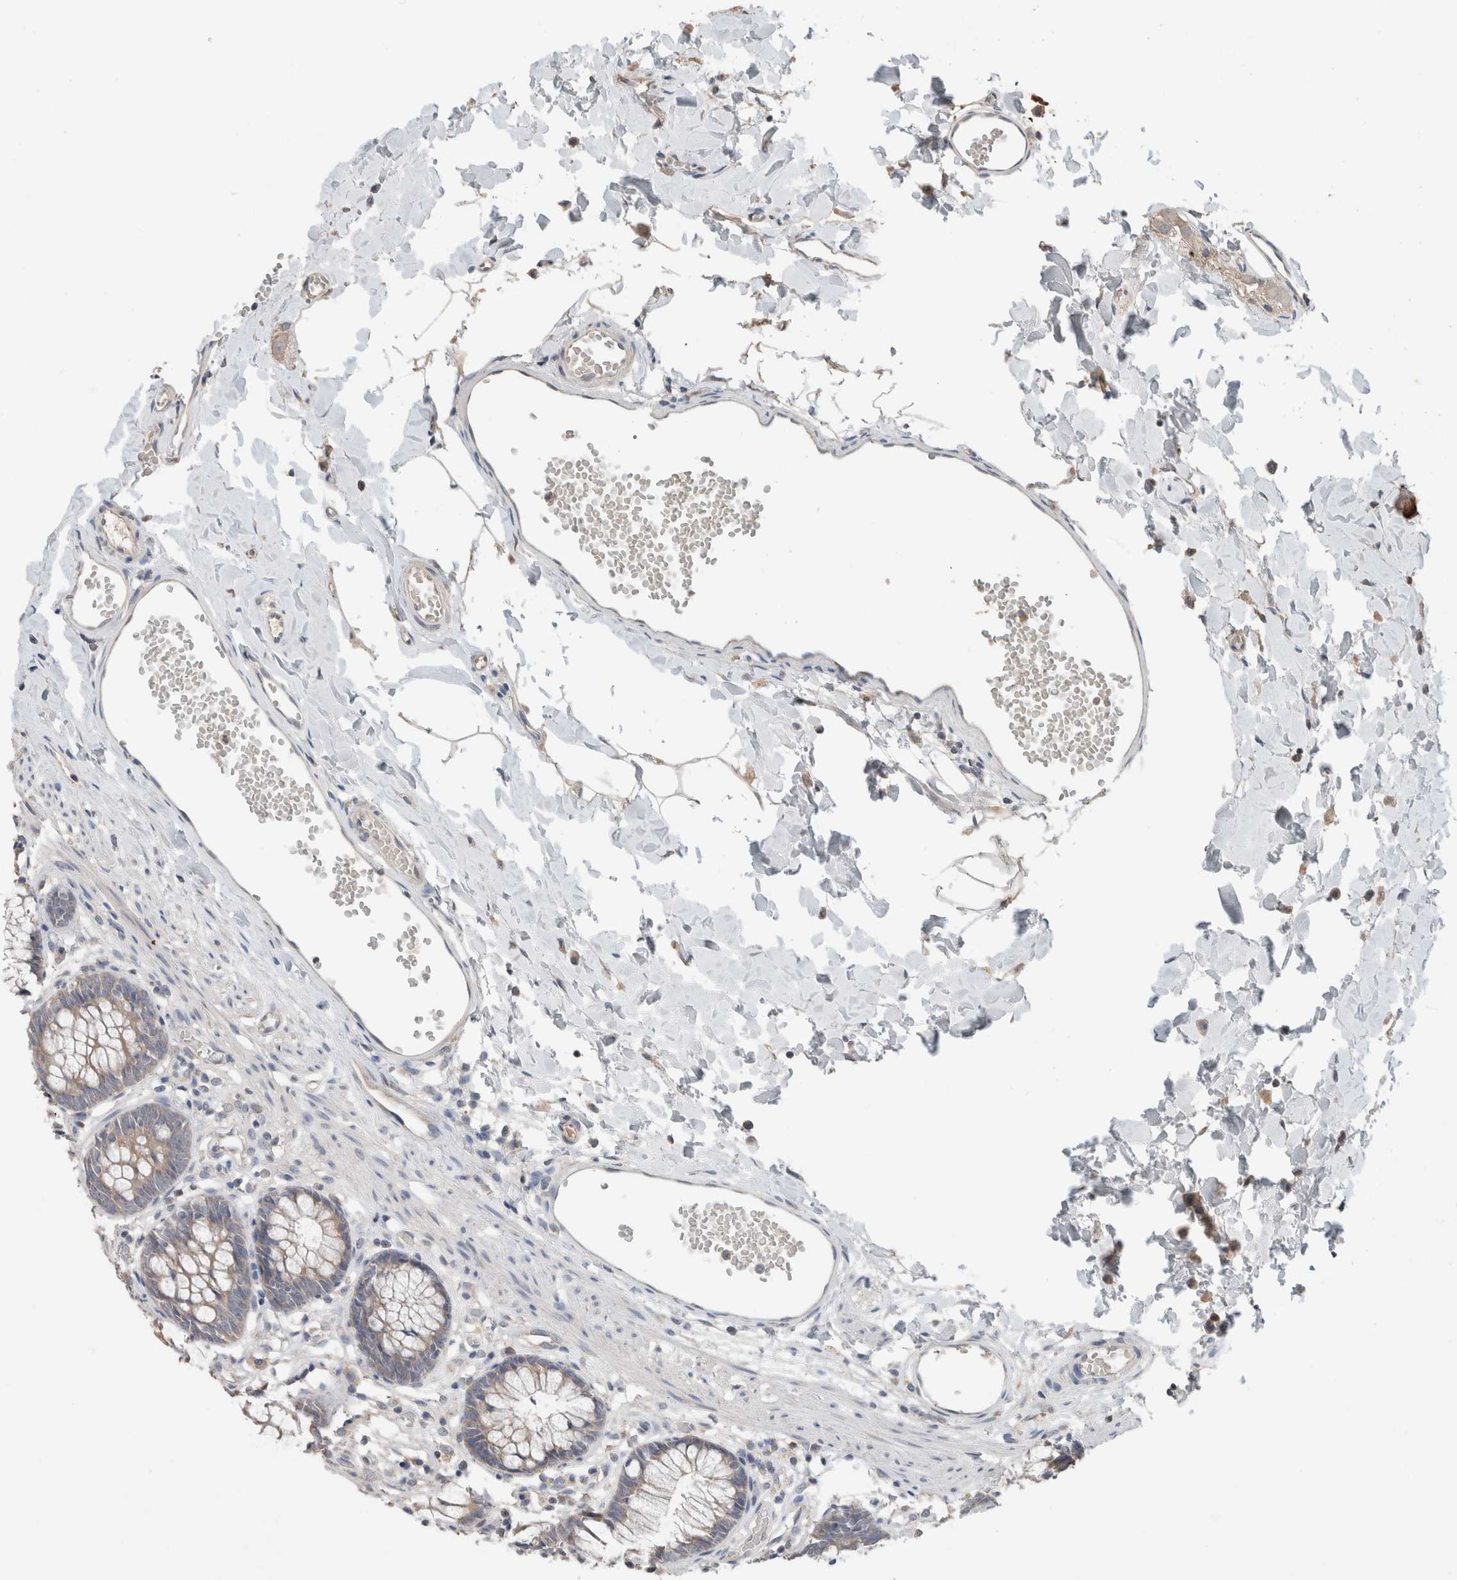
{"staining": {"intensity": "moderate", "quantity": ">75%", "location": "cytoplasmic/membranous"}, "tissue": "colon", "cell_type": "Endothelial cells", "image_type": "normal", "snomed": [{"axis": "morphology", "description": "Normal tissue, NOS"}, {"axis": "topography", "description": "Colon"}], "caption": "Immunohistochemistry (IHC) photomicrograph of normal colon: human colon stained using immunohistochemistry (IHC) exhibits medium levels of moderate protein expression localized specifically in the cytoplasmic/membranous of endothelial cells, appearing as a cytoplasmic/membranous brown color.", "gene": "ERAP2", "patient": {"sex": "male", "age": 14}}